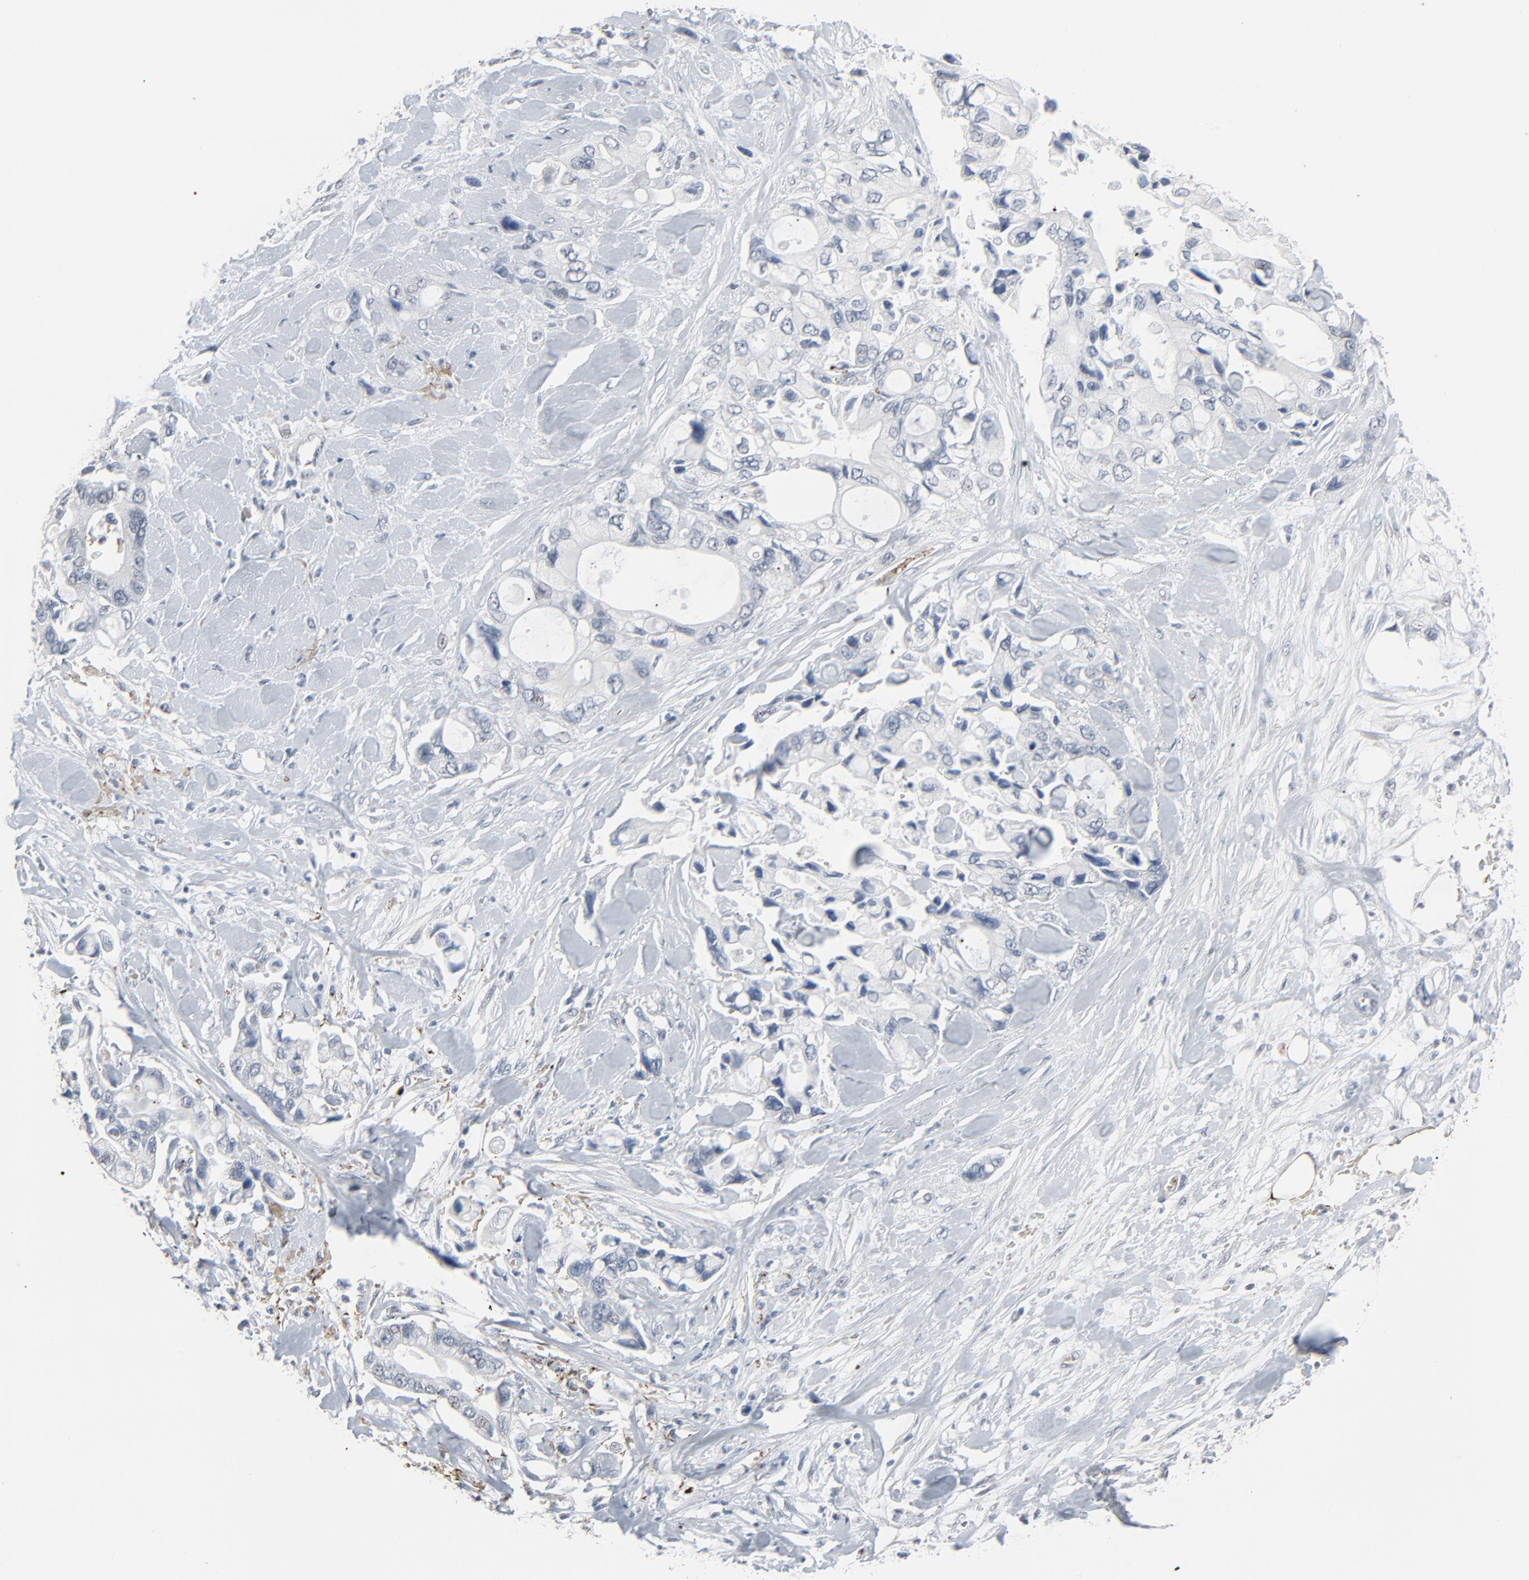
{"staining": {"intensity": "negative", "quantity": "none", "location": "none"}, "tissue": "pancreatic cancer", "cell_type": "Tumor cells", "image_type": "cancer", "snomed": [{"axis": "morphology", "description": "Adenocarcinoma, NOS"}, {"axis": "topography", "description": "Pancreas"}], "caption": "This is an IHC micrograph of human pancreatic adenocarcinoma. There is no staining in tumor cells.", "gene": "SAGE1", "patient": {"sex": "male", "age": 70}}